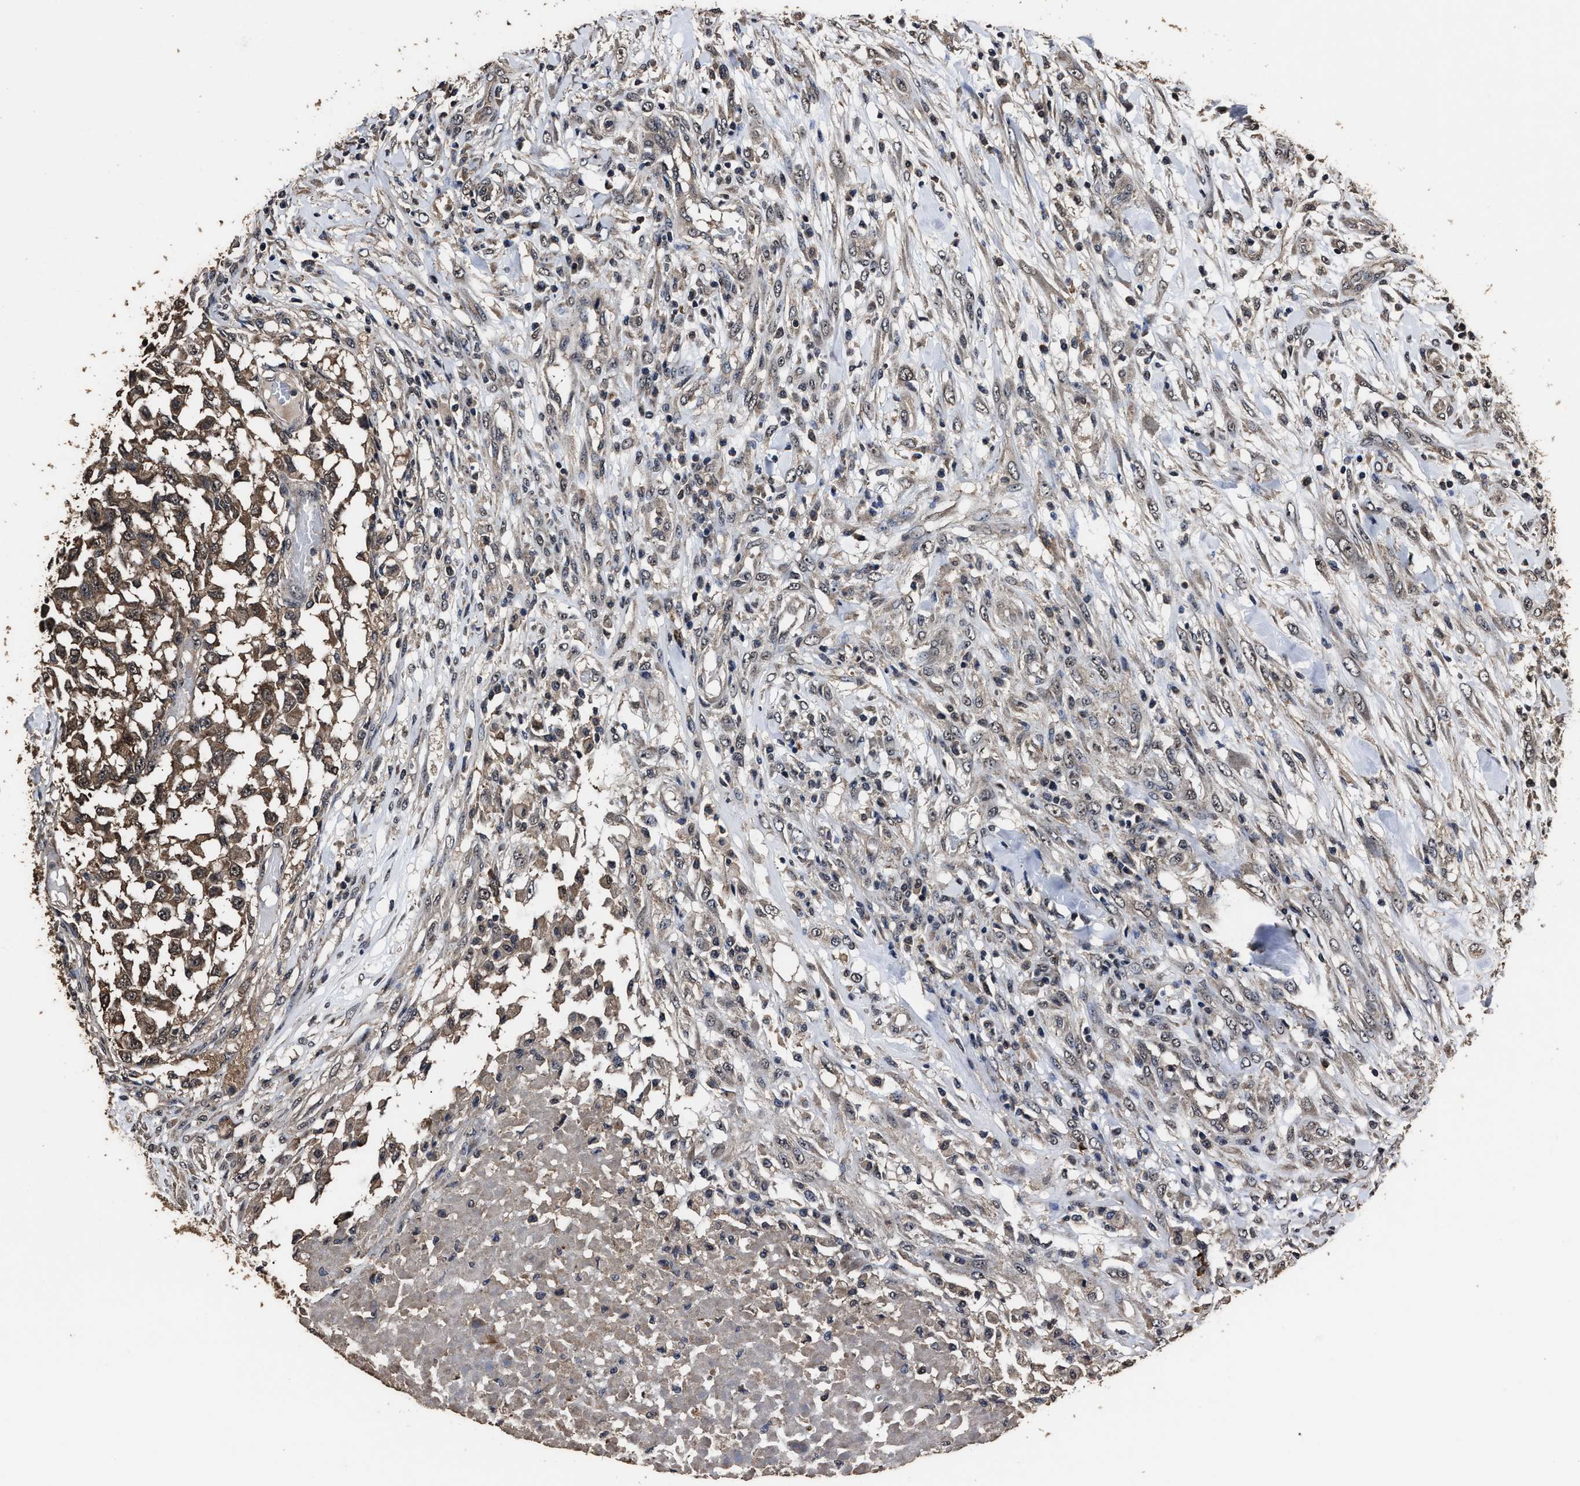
{"staining": {"intensity": "moderate", "quantity": ">75%", "location": "cytoplasmic/membranous"}, "tissue": "testis cancer", "cell_type": "Tumor cells", "image_type": "cancer", "snomed": [{"axis": "morphology", "description": "Seminoma, NOS"}, {"axis": "topography", "description": "Testis"}], "caption": "Testis cancer (seminoma) stained with immunohistochemistry shows moderate cytoplasmic/membranous staining in approximately >75% of tumor cells. Ihc stains the protein of interest in brown and the nuclei are stained blue.", "gene": "RSBN1L", "patient": {"sex": "male", "age": 59}}